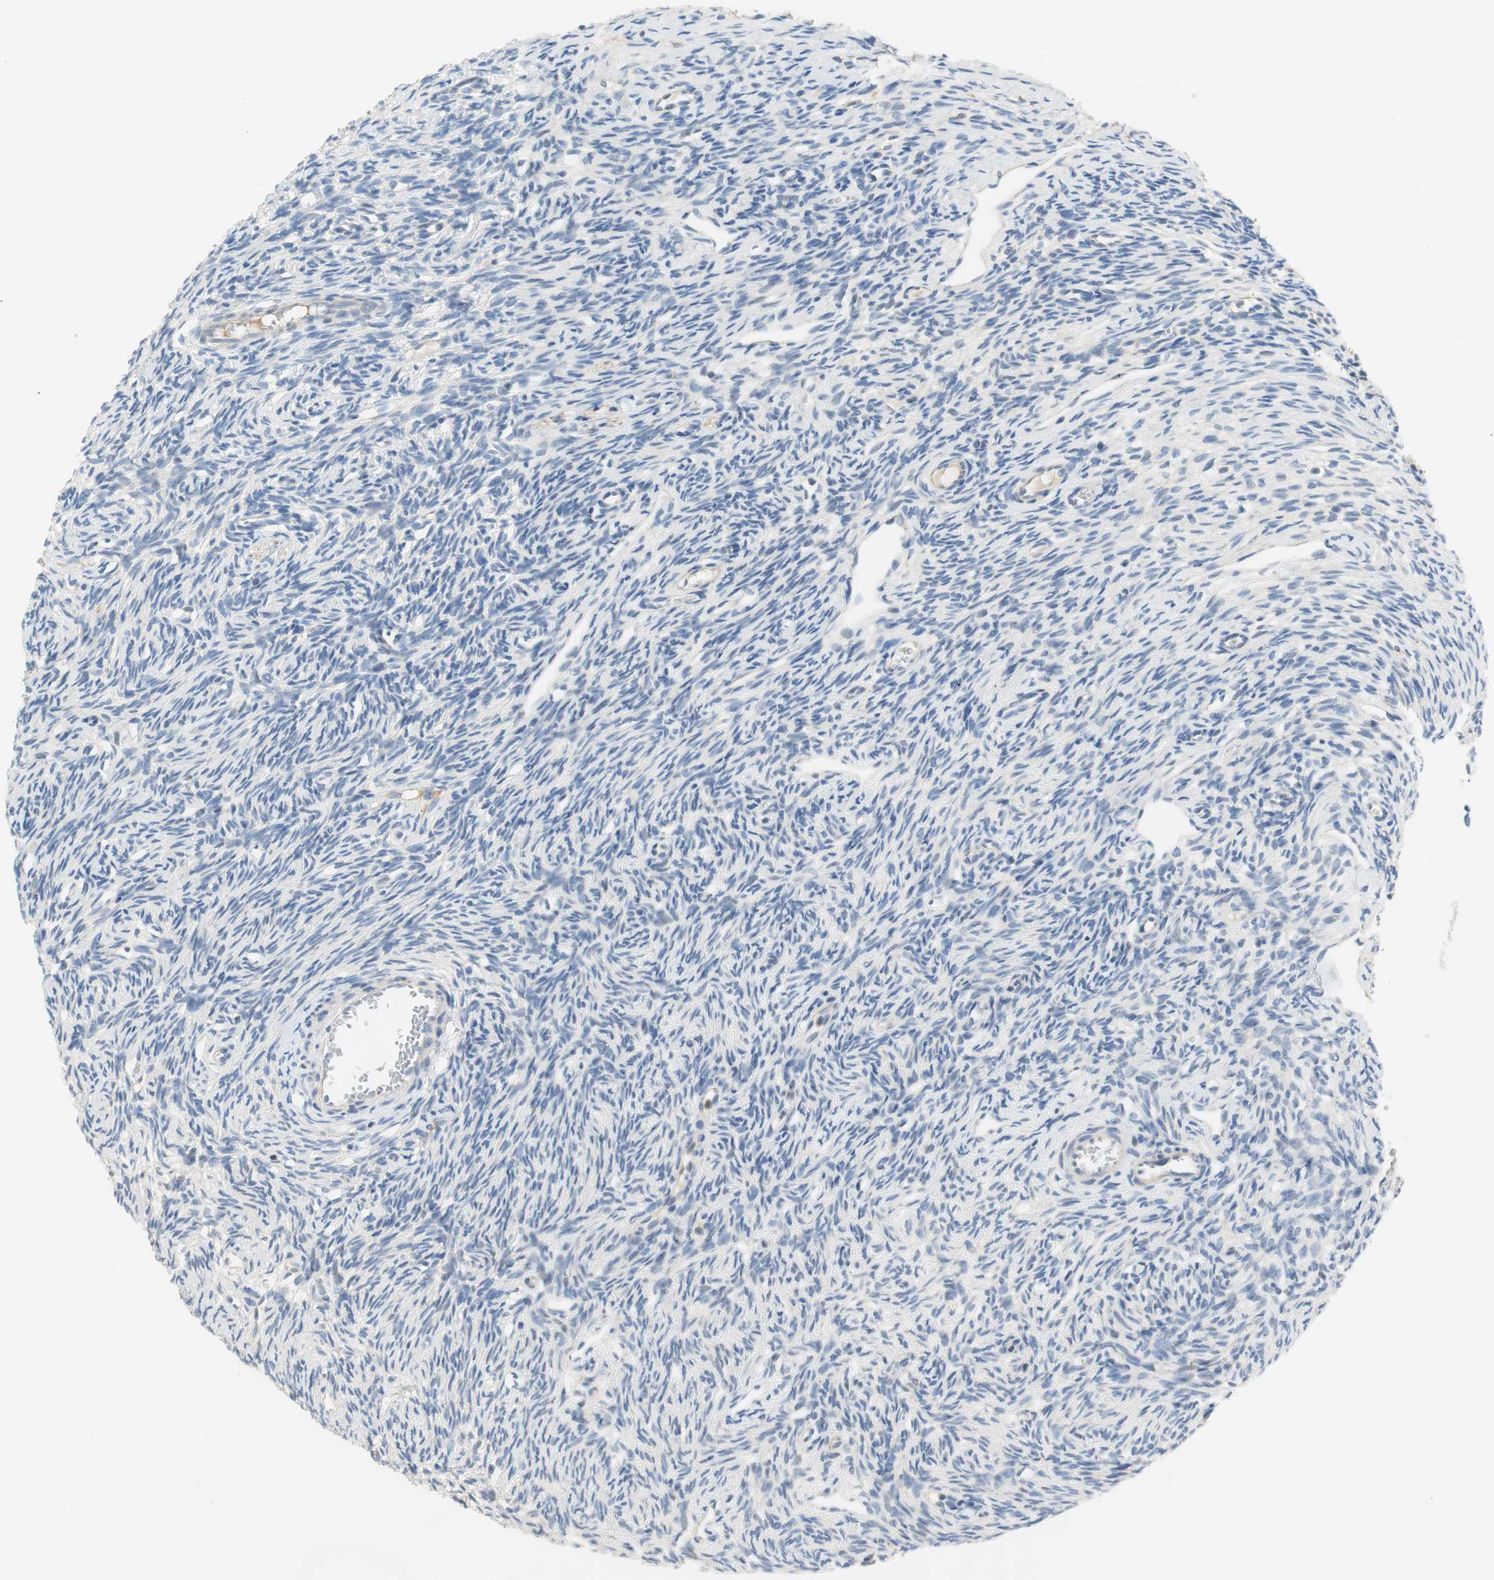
{"staining": {"intensity": "negative", "quantity": "none", "location": "none"}, "tissue": "ovary", "cell_type": "Ovarian stroma cells", "image_type": "normal", "snomed": [{"axis": "morphology", "description": "Normal tissue, NOS"}, {"axis": "topography", "description": "Ovary"}], "caption": "IHC image of unremarkable ovary: human ovary stained with DAB (3,3'-diaminobenzidine) reveals no significant protein expression in ovarian stroma cells.", "gene": "CCM2L", "patient": {"sex": "female", "age": 33}}